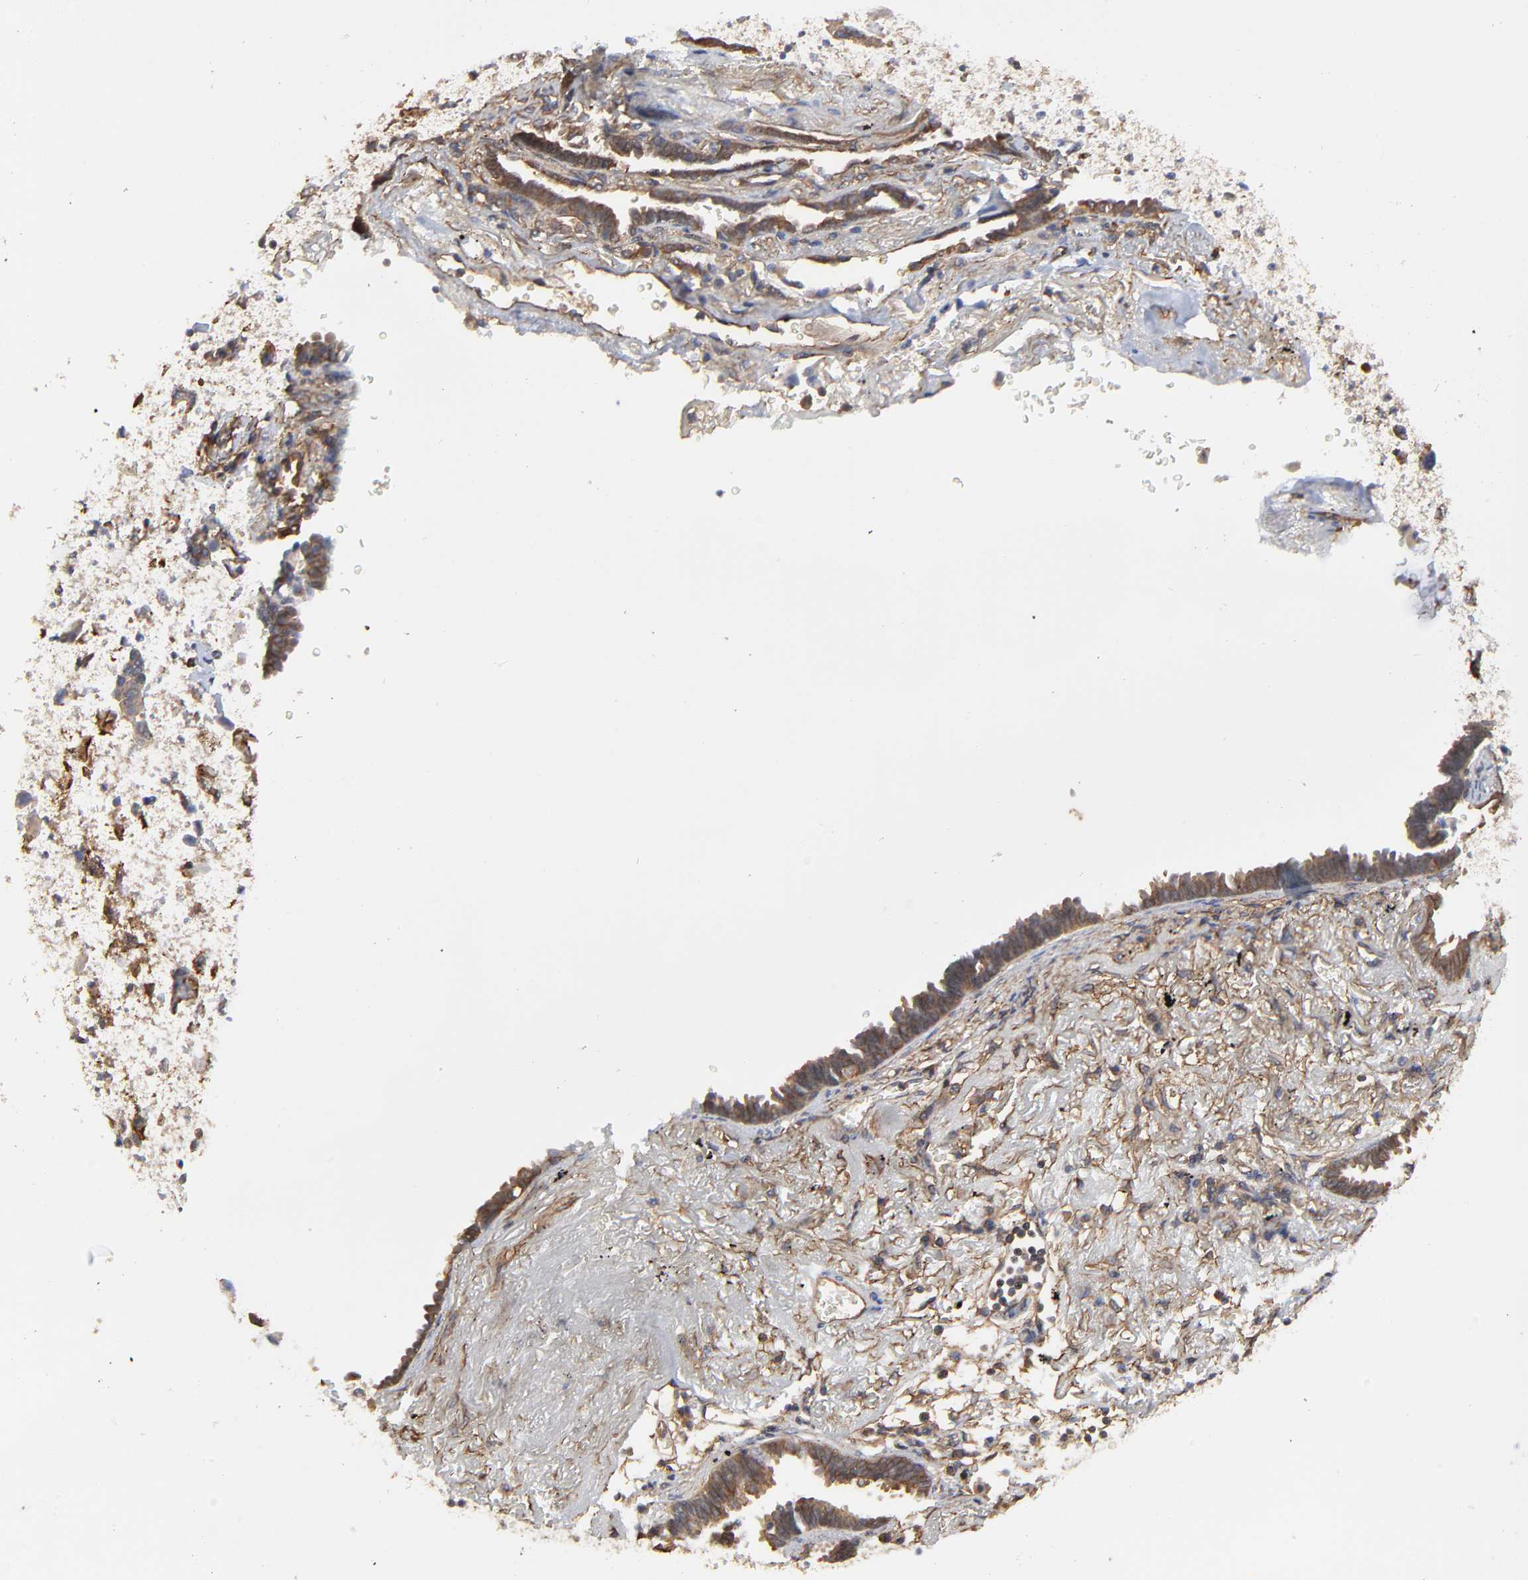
{"staining": {"intensity": "moderate", "quantity": ">75%", "location": "cytoplasmic/membranous"}, "tissue": "lung cancer", "cell_type": "Tumor cells", "image_type": "cancer", "snomed": [{"axis": "morphology", "description": "Adenocarcinoma, NOS"}, {"axis": "topography", "description": "Lung"}], "caption": "Immunohistochemistry (DAB) staining of human lung cancer reveals moderate cytoplasmic/membranous protein staining in about >75% of tumor cells.", "gene": "ARMT1", "patient": {"sex": "female", "age": 64}}